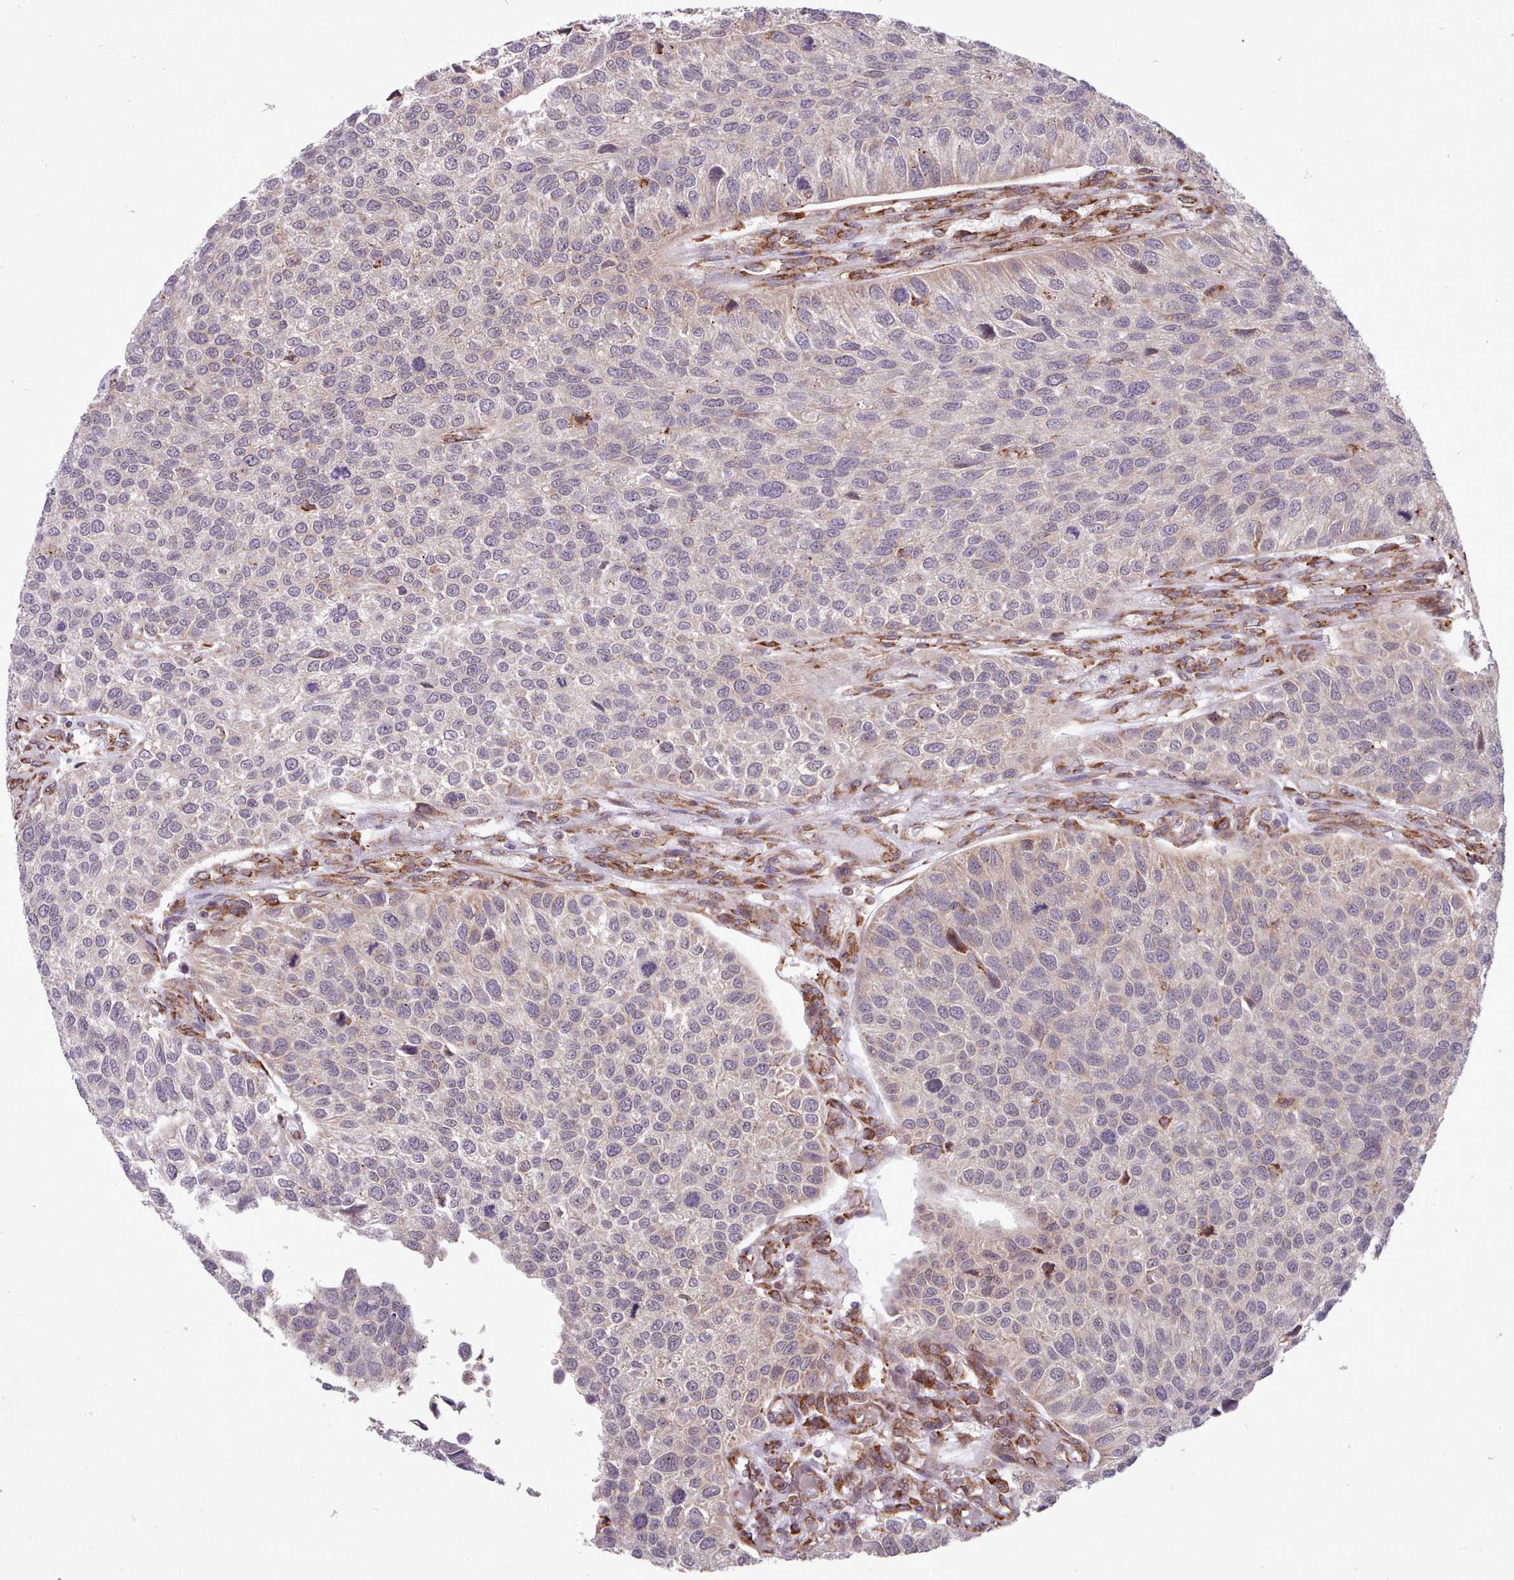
{"staining": {"intensity": "negative", "quantity": "none", "location": "none"}, "tissue": "urothelial cancer", "cell_type": "Tumor cells", "image_type": "cancer", "snomed": [{"axis": "morphology", "description": "Urothelial carcinoma, NOS"}, {"axis": "topography", "description": "Urinary bladder"}], "caption": "The immunohistochemistry micrograph has no significant staining in tumor cells of transitional cell carcinoma tissue.", "gene": "TTLL3", "patient": {"sex": "male", "age": 55}}